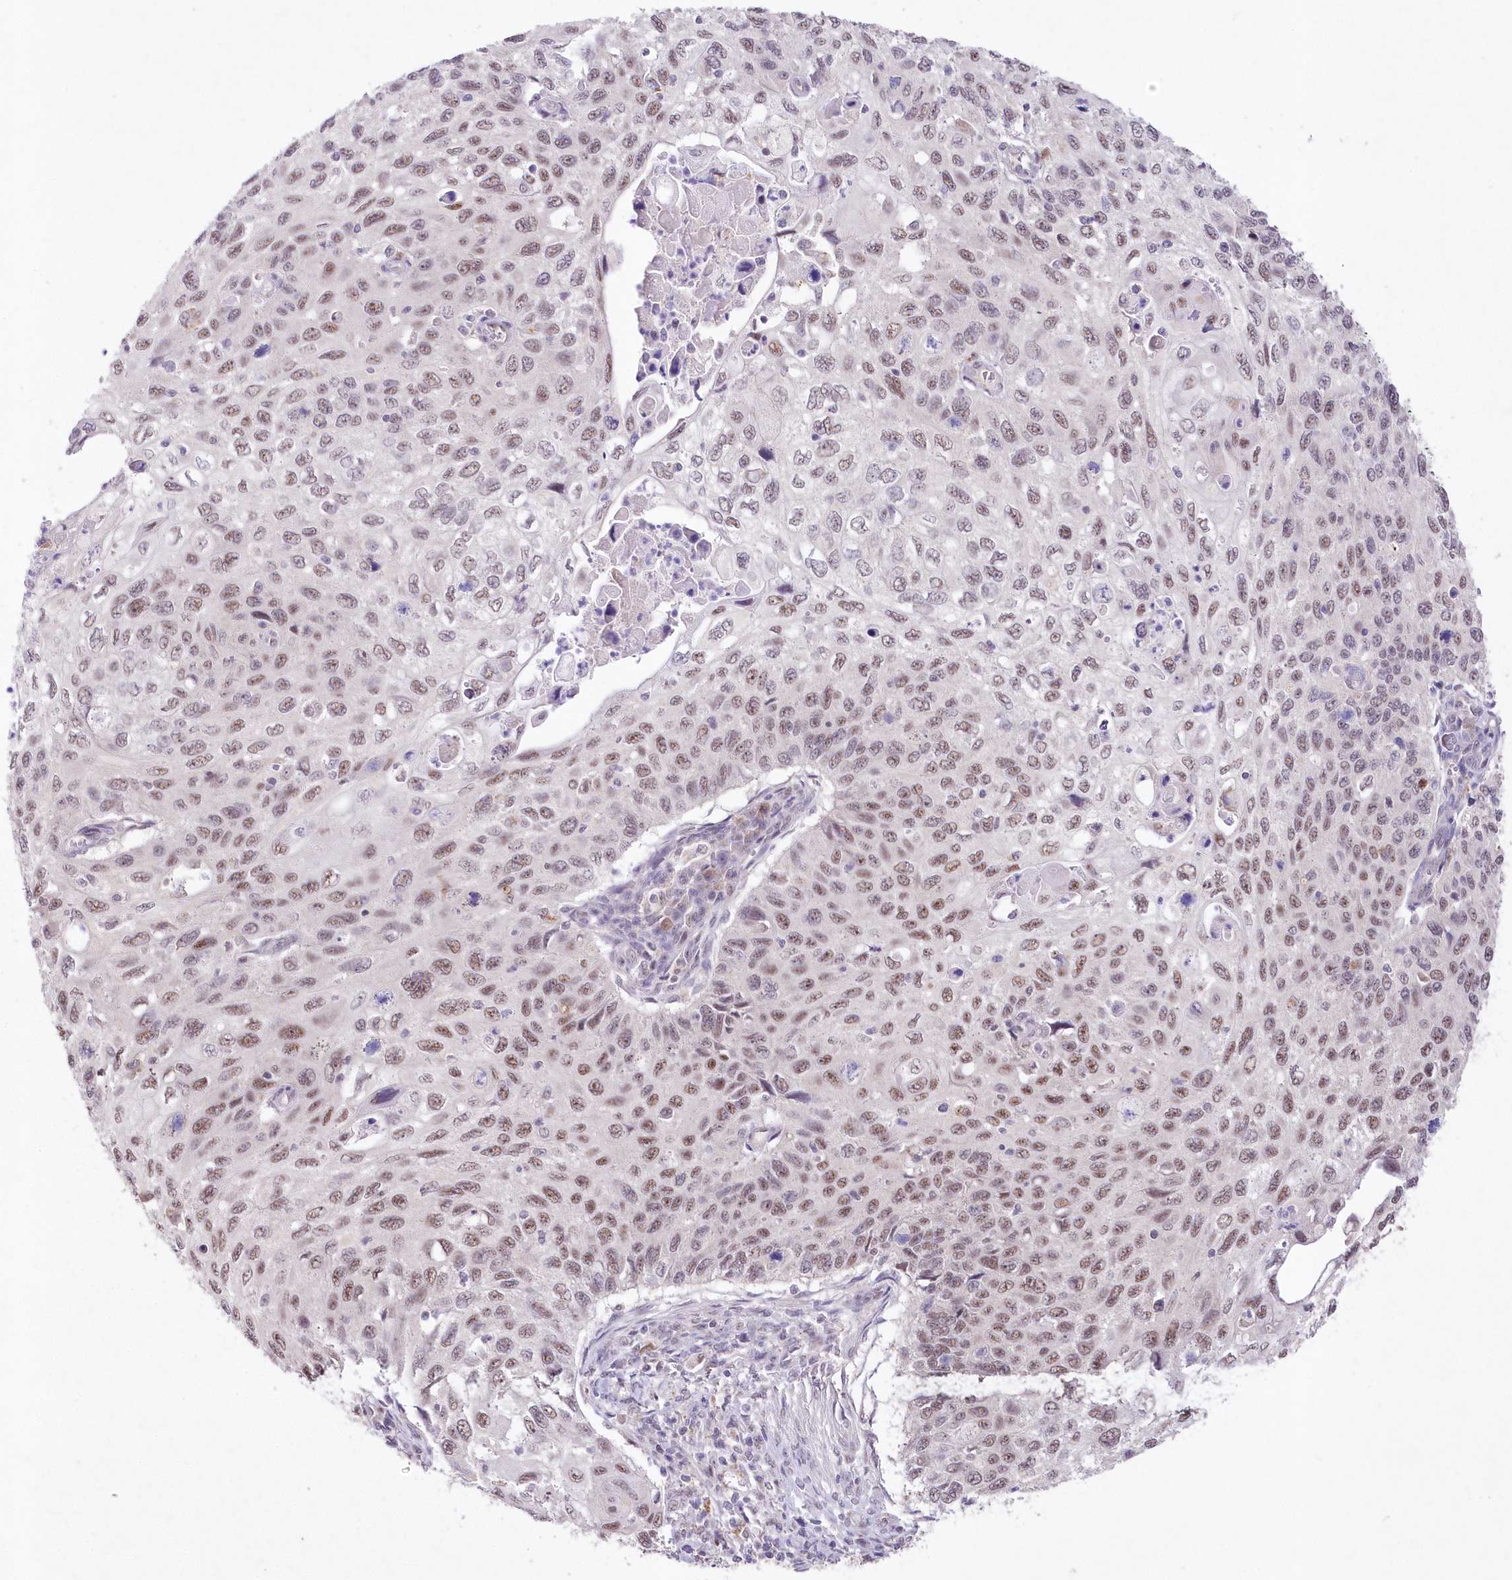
{"staining": {"intensity": "moderate", "quantity": ">75%", "location": "nuclear"}, "tissue": "cervical cancer", "cell_type": "Tumor cells", "image_type": "cancer", "snomed": [{"axis": "morphology", "description": "Squamous cell carcinoma, NOS"}, {"axis": "topography", "description": "Cervix"}], "caption": "Immunohistochemical staining of human cervical cancer (squamous cell carcinoma) reveals moderate nuclear protein positivity in about >75% of tumor cells.", "gene": "RBM27", "patient": {"sex": "female", "age": 70}}